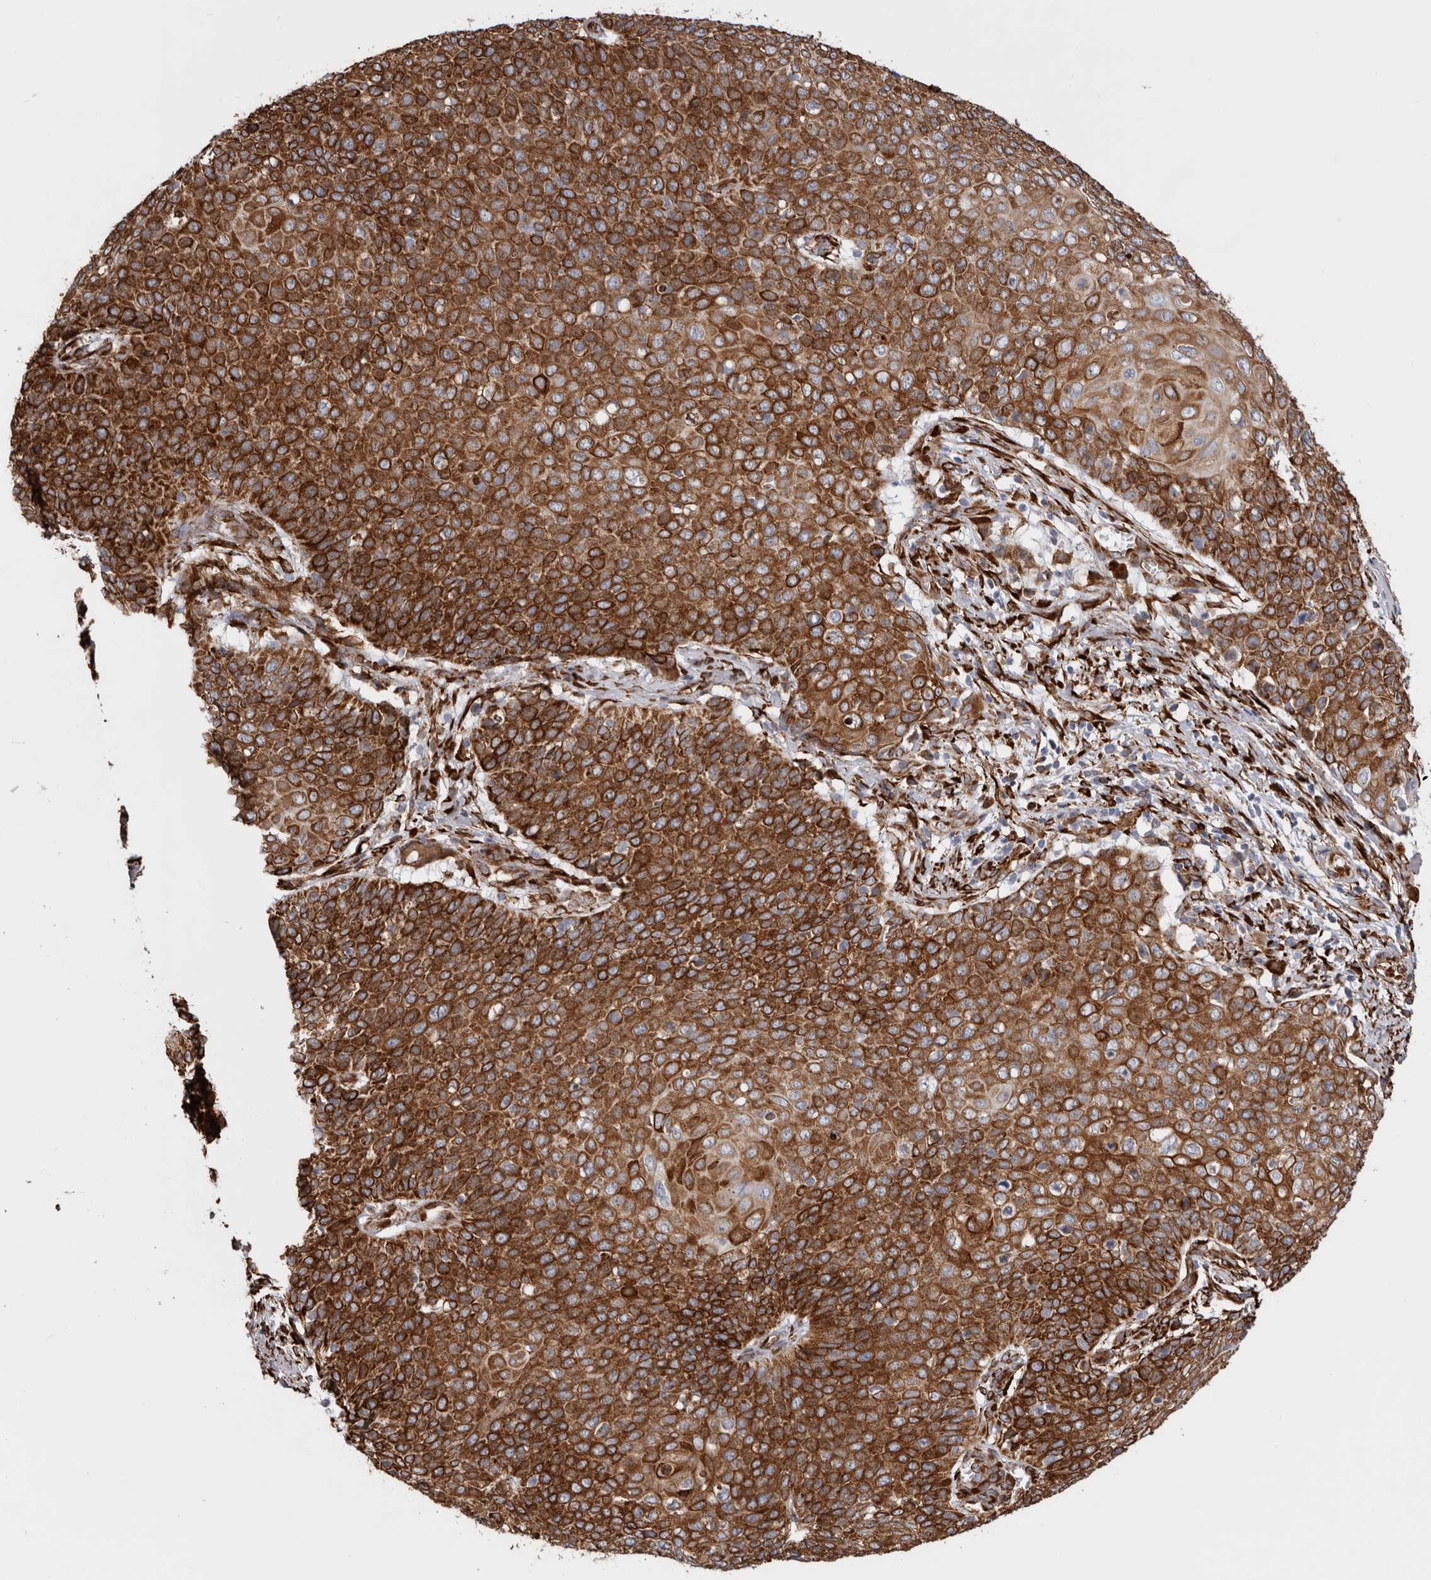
{"staining": {"intensity": "strong", "quantity": ">75%", "location": "cytoplasmic/membranous"}, "tissue": "cervical cancer", "cell_type": "Tumor cells", "image_type": "cancer", "snomed": [{"axis": "morphology", "description": "Squamous cell carcinoma, NOS"}, {"axis": "topography", "description": "Cervix"}], "caption": "The immunohistochemical stain highlights strong cytoplasmic/membranous staining in tumor cells of cervical squamous cell carcinoma tissue.", "gene": "SEMA3E", "patient": {"sex": "female", "age": 39}}